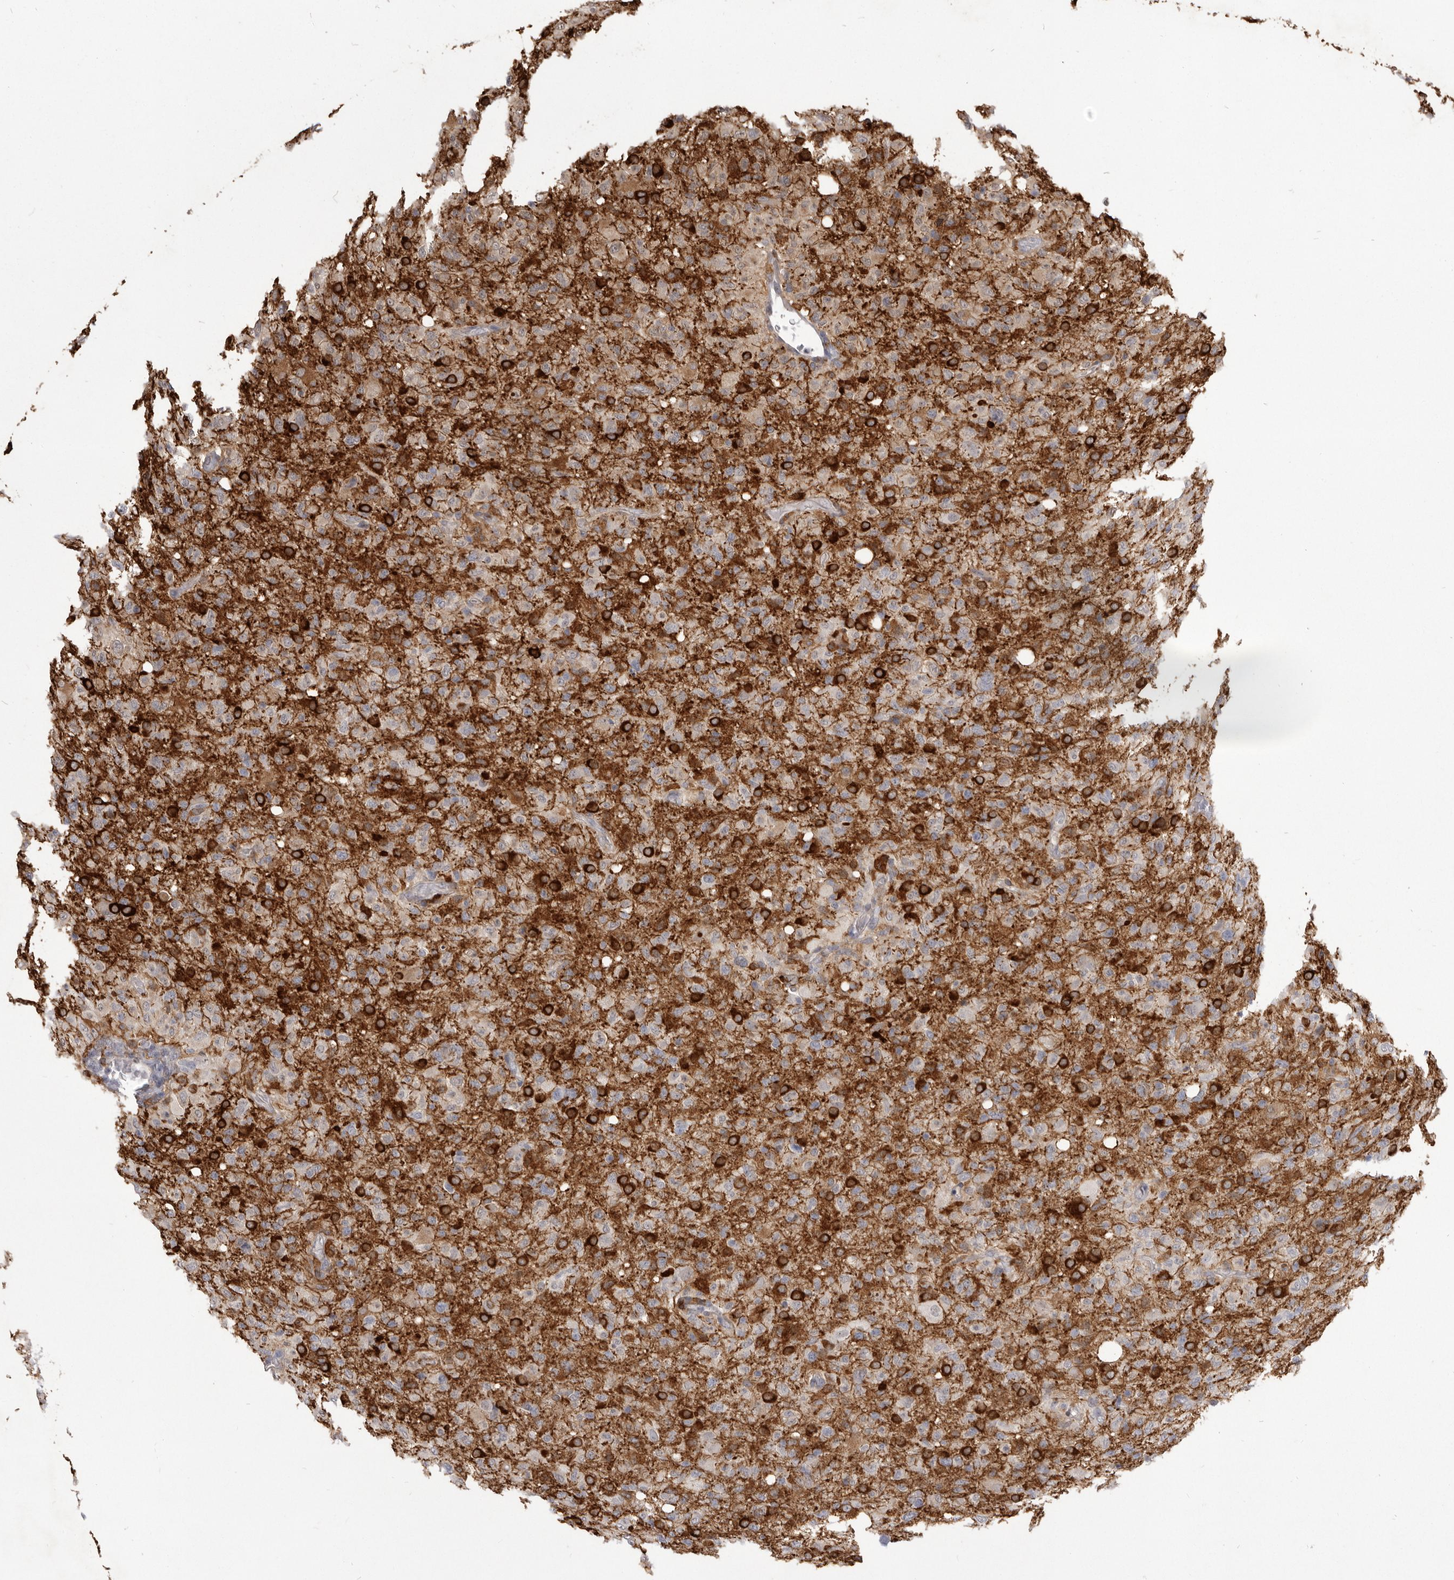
{"staining": {"intensity": "weak", "quantity": "<25%", "location": "cytoplasmic/membranous"}, "tissue": "glioma", "cell_type": "Tumor cells", "image_type": "cancer", "snomed": [{"axis": "morphology", "description": "Glioma, malignant, High grade"}, {"axis": "topography", "description": "Brain"}], "caption": "Tumor cells show no significant protein expression in malignant high-grade glioma.", "gene": "VPS45", "patient": {"sex": "female", "age": 57}}